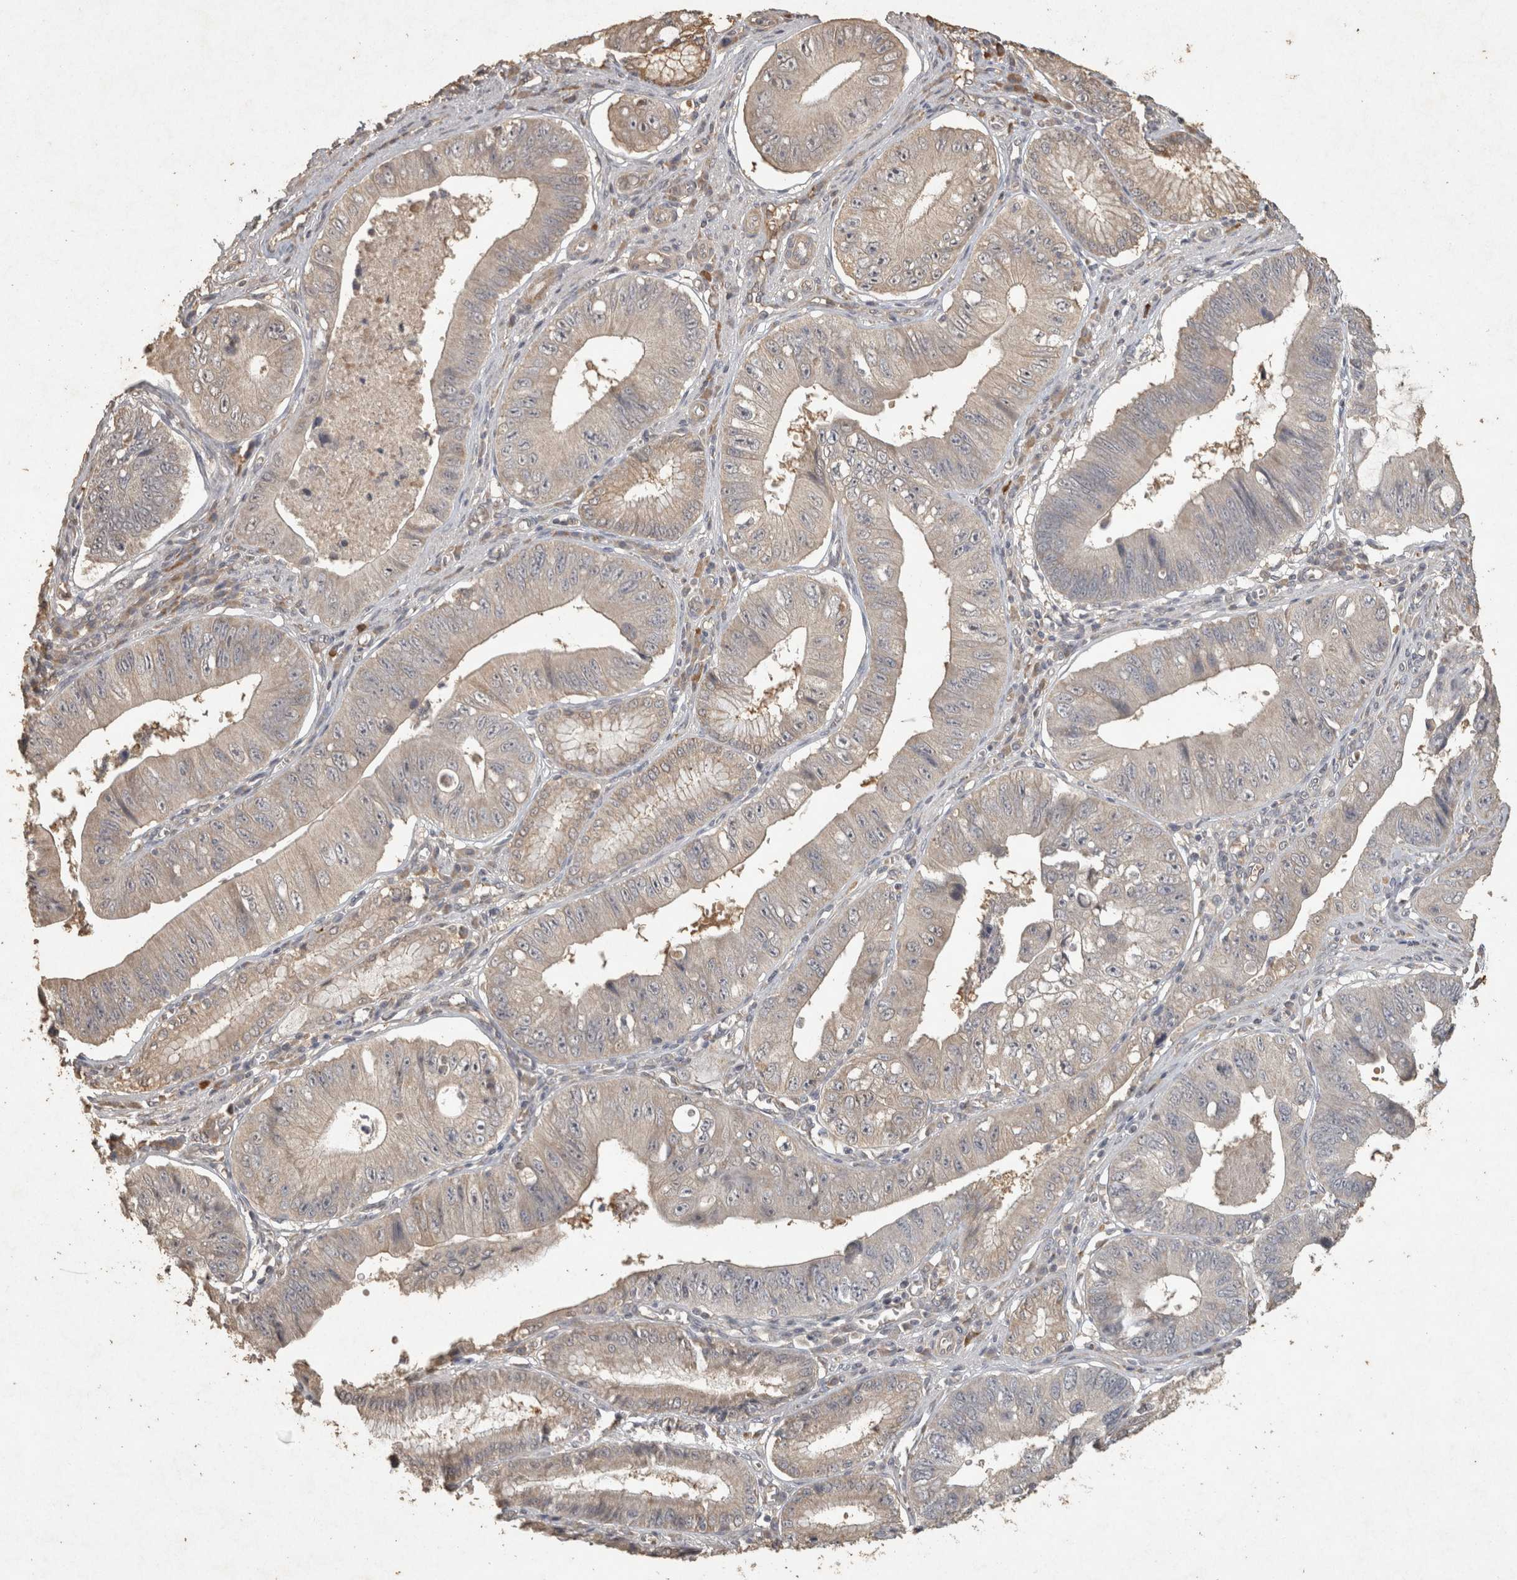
{"staining": {"intensity": "weak", "quantity": "25%-75%", "location": "cytoplasmic/membranous"}, "tissue": "stomach cancer", "cell_type": "Tumor cells", "image_type": "cancer", "snomed": [{"axis": "morphology", "description": "Adenocarcinoma, NOS"}, {"axis": "topography", "description": "Stomach"}], "caption": "IHC of human stomach cancer (adenocarcinoma) exhibits low levels of weak cytoplasmic/membranous staining in approximately 25%-75% of tumor cells. Immunohistochemistry stains the protein in brown and the nuclei are stained blue.", "gene": "OSTN", "patient": {"sex": "male", "age": 59}}